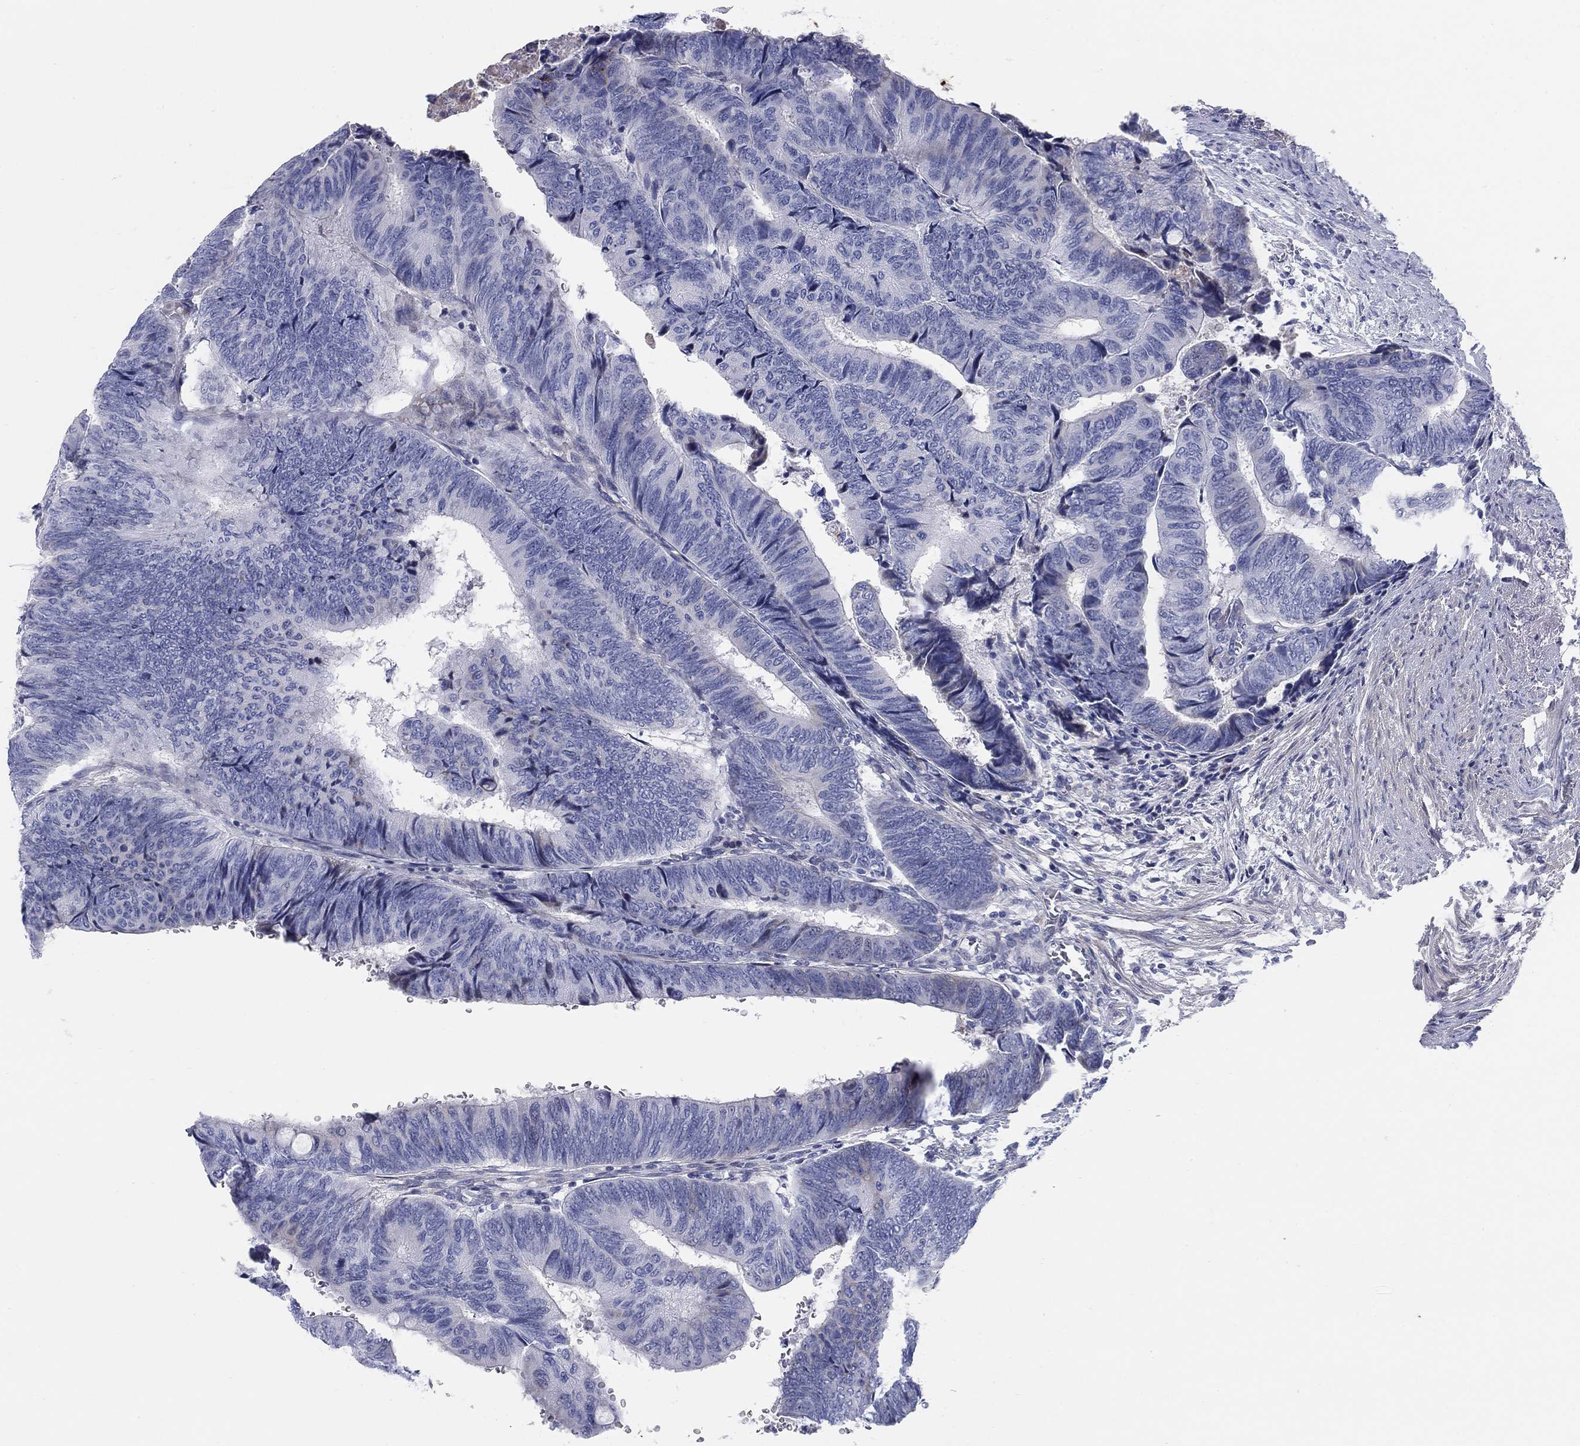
{"staining": {"intensity": "negative", "quantity": "none", "location": "none"}, "tissue": "colorectal cancer", "cell_type": "Tumor cells", "image_type": "cancer", "snomed": [{"axis": "morphology", "description": "Normal tissue, NOS"}, {"axis": "morphology", "description": "Adenocarcinoma, NOS"}, {"axis": "topography", "description": "Rectum"}, {"axis": "topography", "description": "Peripheral nerve tissue"}], "caption": "Micrograph shows no protein staining in tumor cells of colorectal cancer tissue. (IHC, brightfield microscopy, high magnification).", "gene": "HEATR4", "patient": {"sex": "male", "age": 92}}